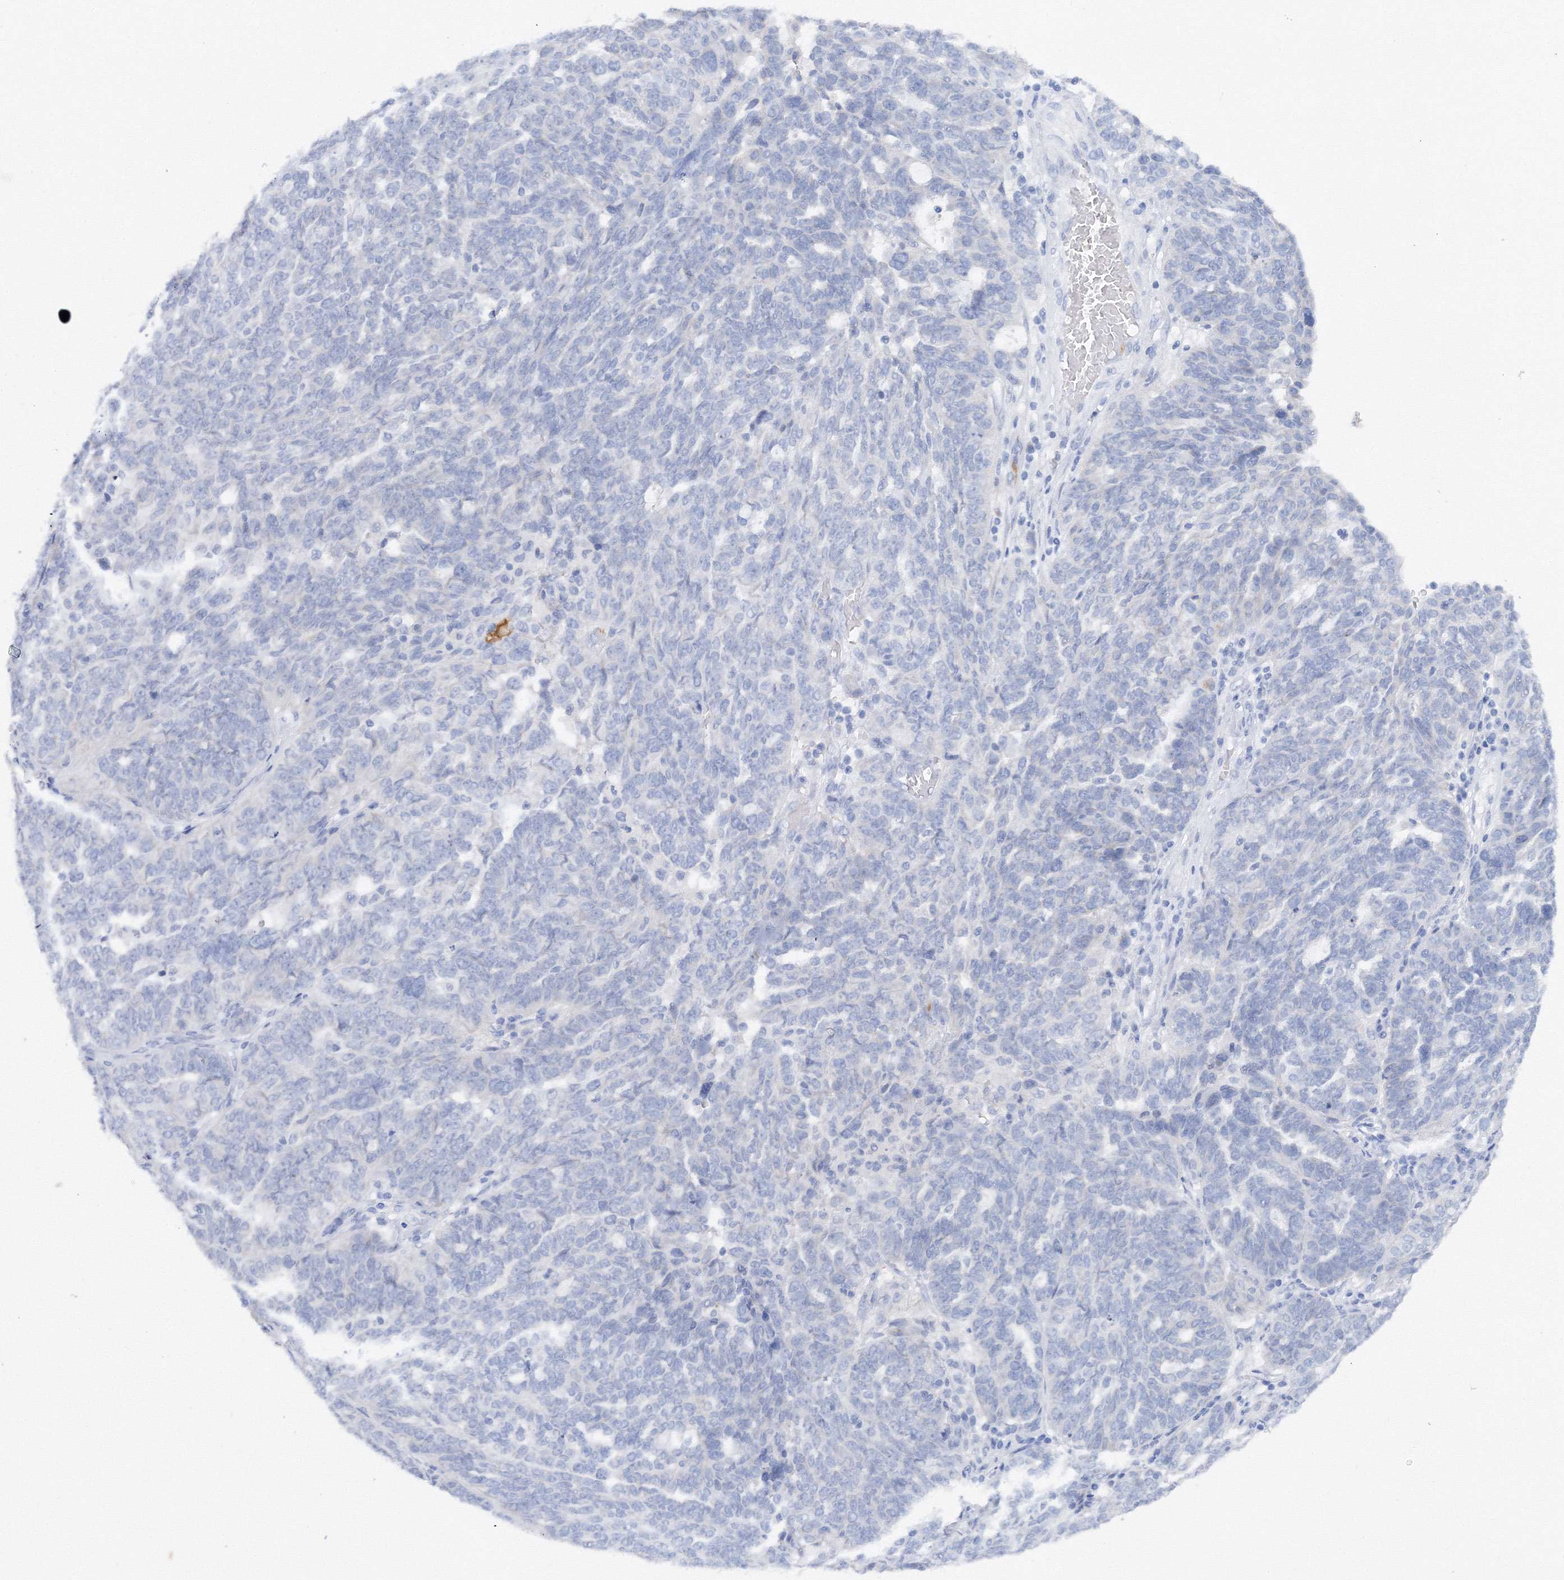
{"staining": {"intensity": "negative", "quantity": "none", "location": "none"}, "tissue": "ovarian cancer", "cell_type": "Tumor cells", "image_type": "cancer", "snomed": [{"axis": "morphology", "description": "Cystadenocarcinoma, serous, NOS"}, {"axis": "topography", "description": "Ovary"}], "caption": "DAB (3,3'-diaminobenzidine) immunohistochemical staining of ovarian cancer (serous cystadenocarcinoma) shows no significant positivity in tumor cells. The staining is performed using DAB brown chromogen with nuclei counter-stained in using hematoxylin.", "gene": "TAMM41", "patient": {"sex": "female", "age": 59}}